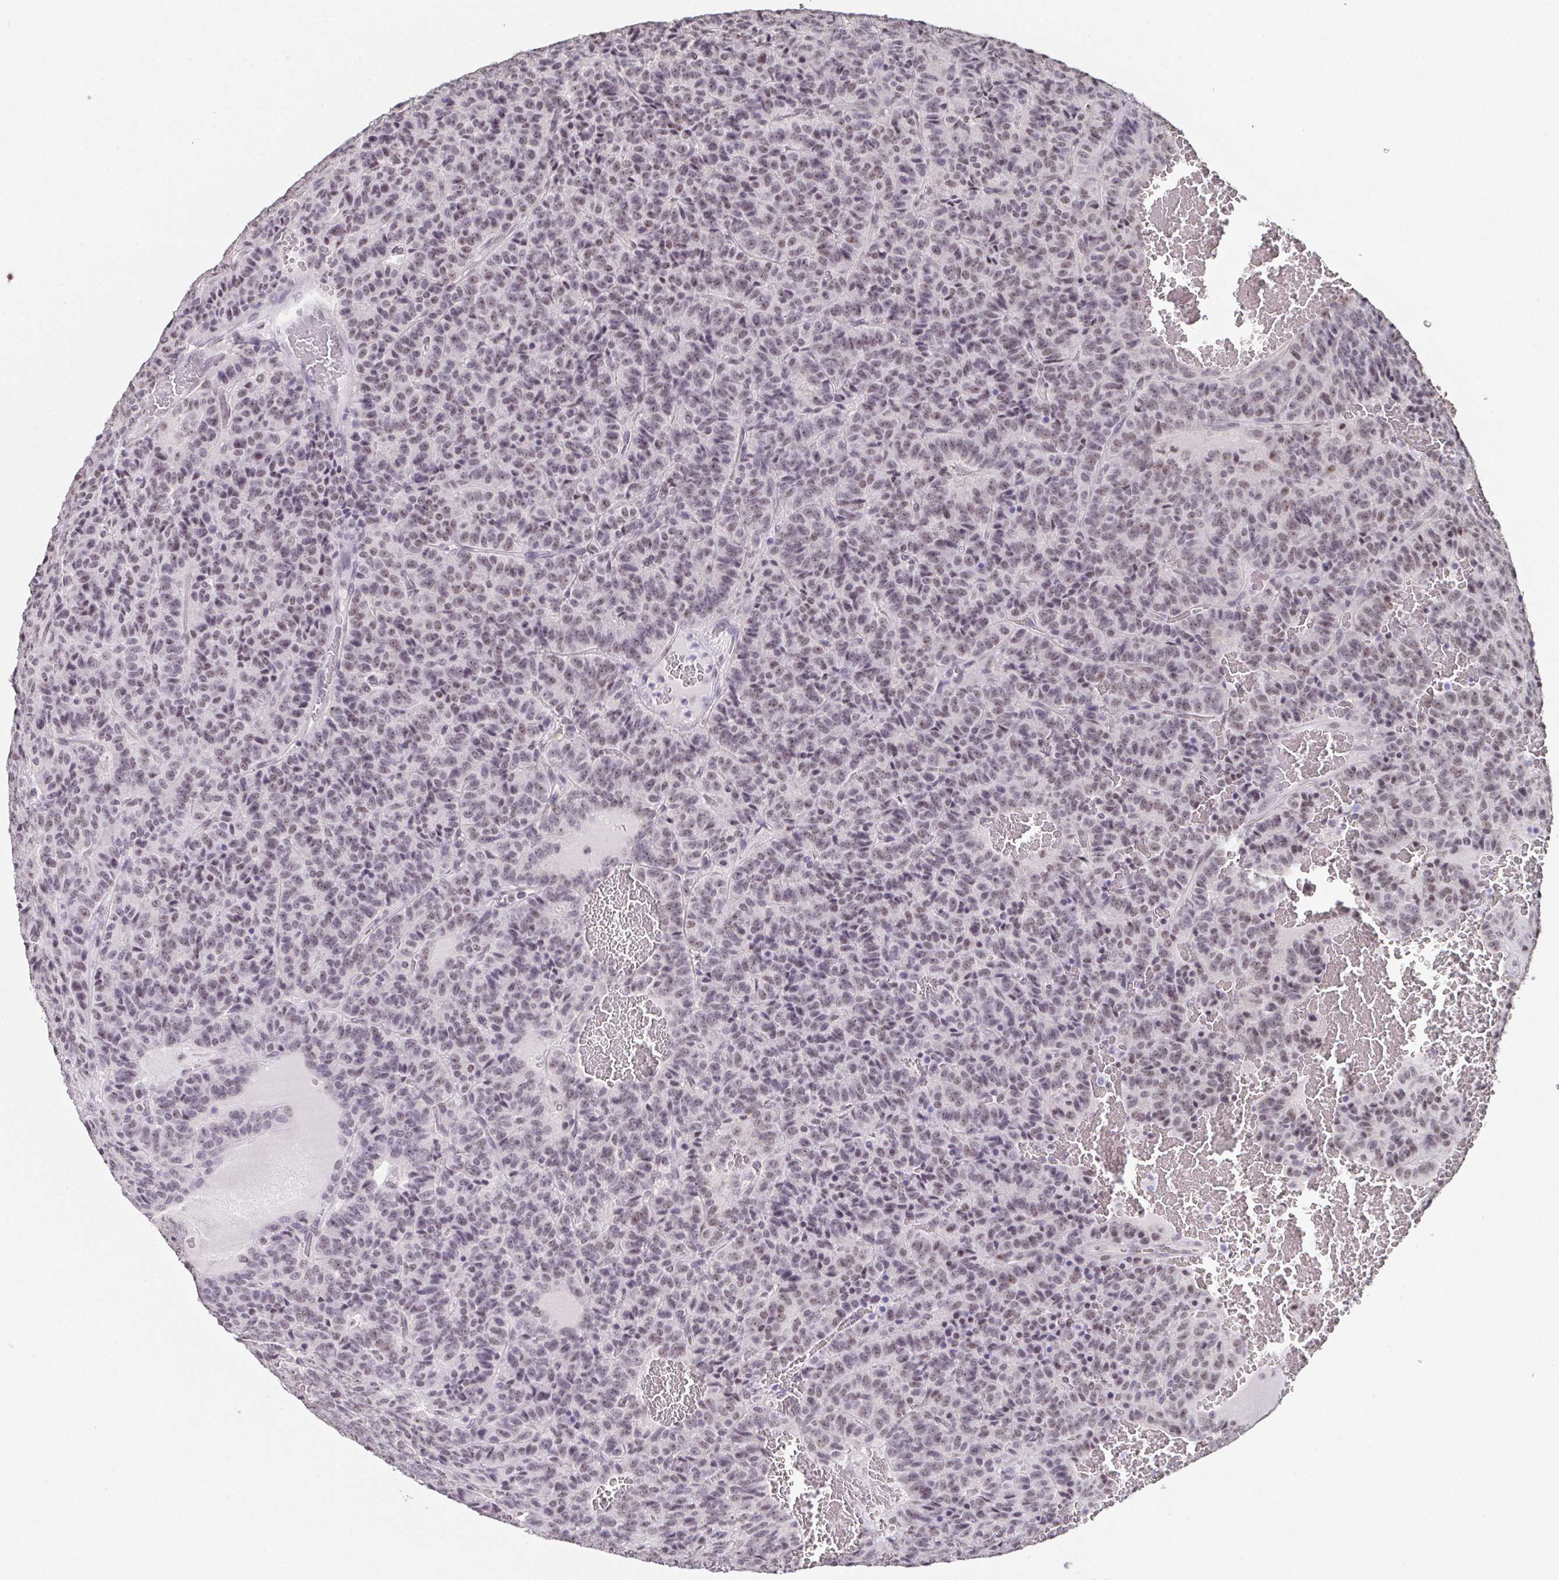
{"staining": {"intensity": "weak", "quantity": "25%-75%", "location": "nuclear"}, "tissue": "carcinoid", "cell_type": "Tumor cells", "image_type": "cancer", "snomed": [{"axis": "morphology", "description": "Carcinoid, malignant, NOS"}, {"axis": "topography", "description": "Lung"}], "caption": "A photomicrograph showing weak nuclear staining in about 25%-75% of tumor cells in carcinoid (malignant), as visualized by brown immunohistochemical staining.", "gene": "ZNF800", "patient": {"sex": "male", "age": 70}}